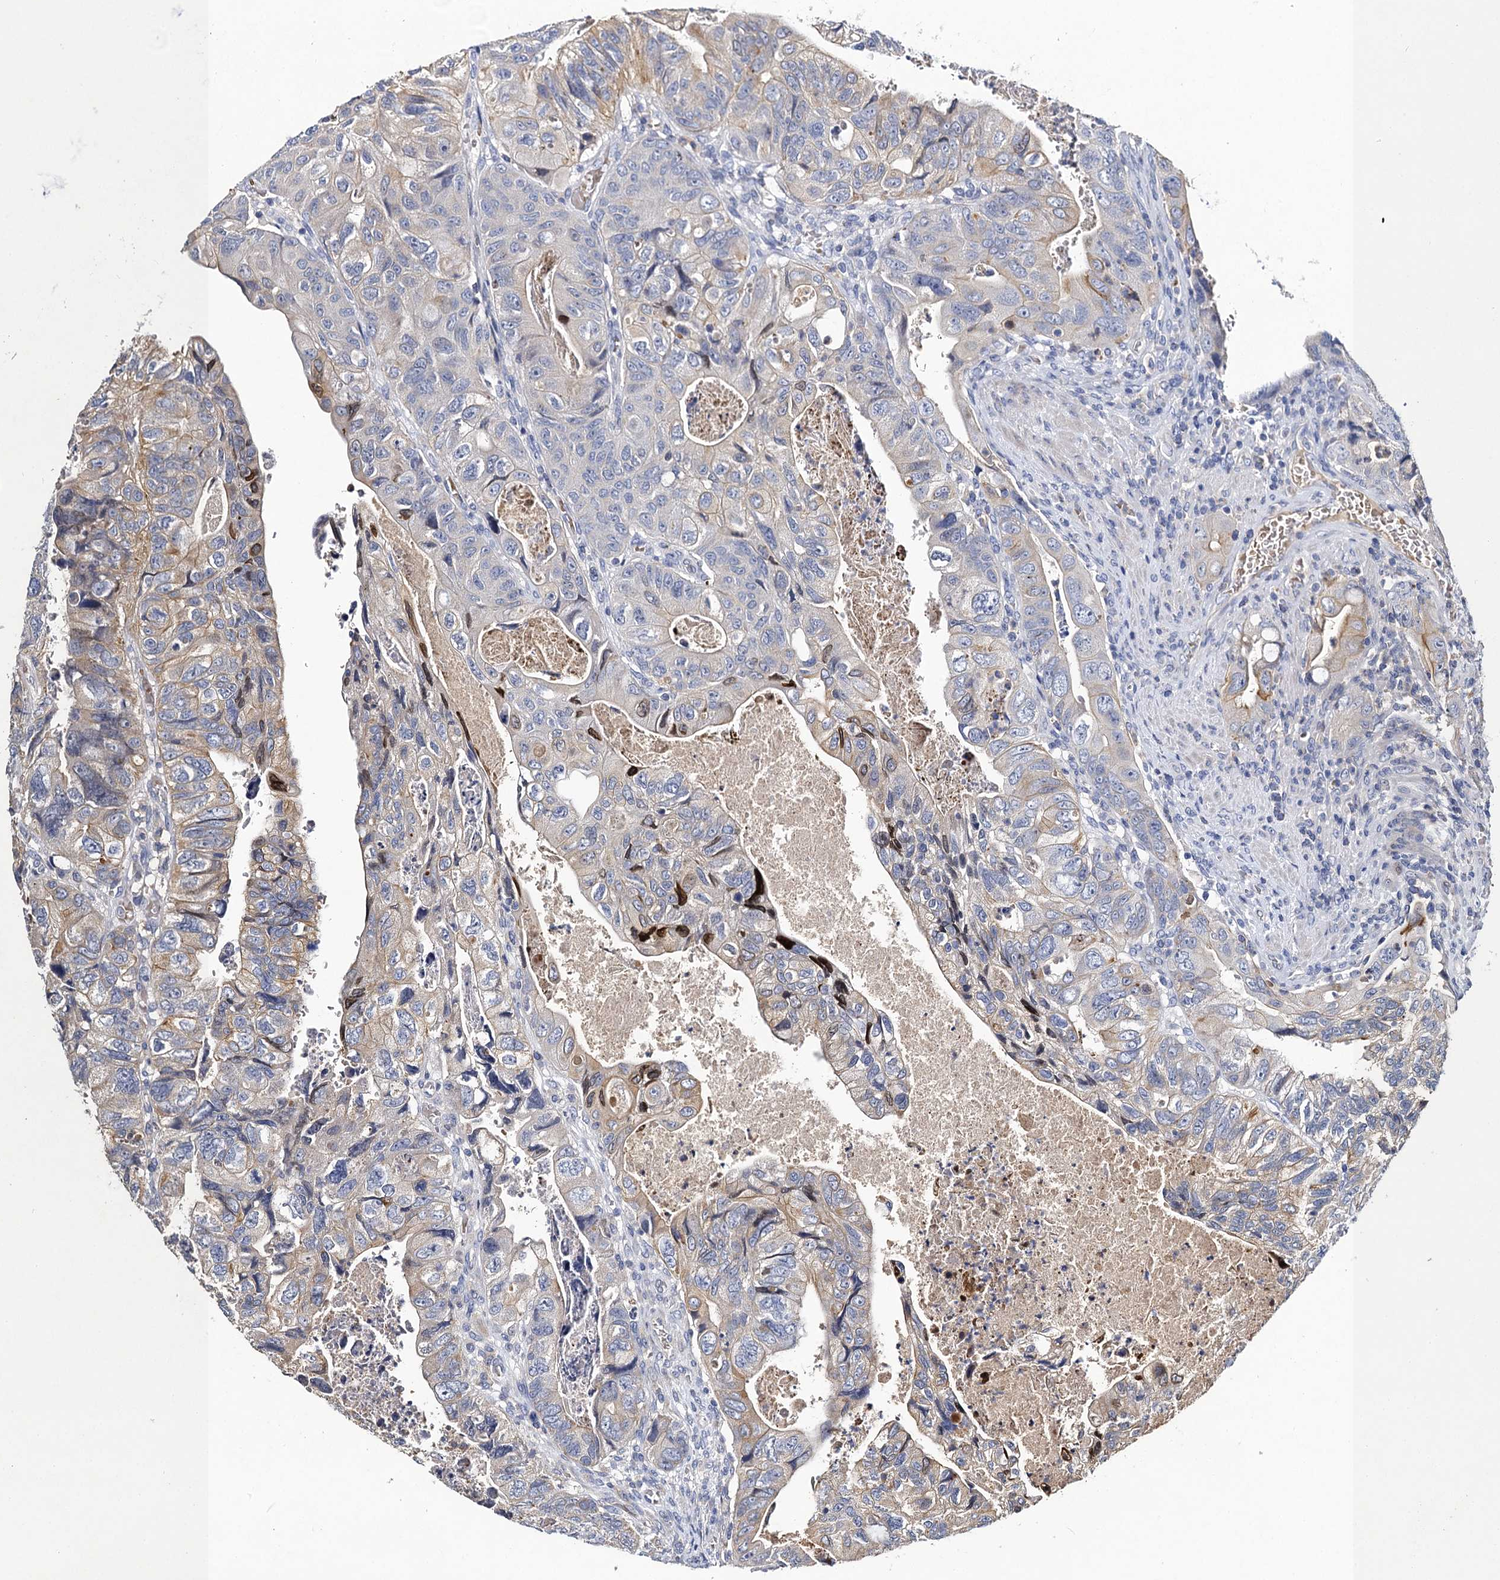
{"staining": {"intensity": "weak", "quantity": "<25%", "location": "nuclear"}, "tissue": "colorectal cancer", "cell_type": "Tumor cells", "image_type": "cancer", "snomed": [{"axis": "morphology", "description": "Adenocarcinoma, NOS"}, {"axis": "topography", "description": "Rectum"}], "caption": "This is an immunohistochemistry (IHC) micrograph of adenocarcinoma (colorectal). There is no positivity in tumor cells.", "gene": "SLC11A2", "patient": {"sex": "male", "age": 63}}